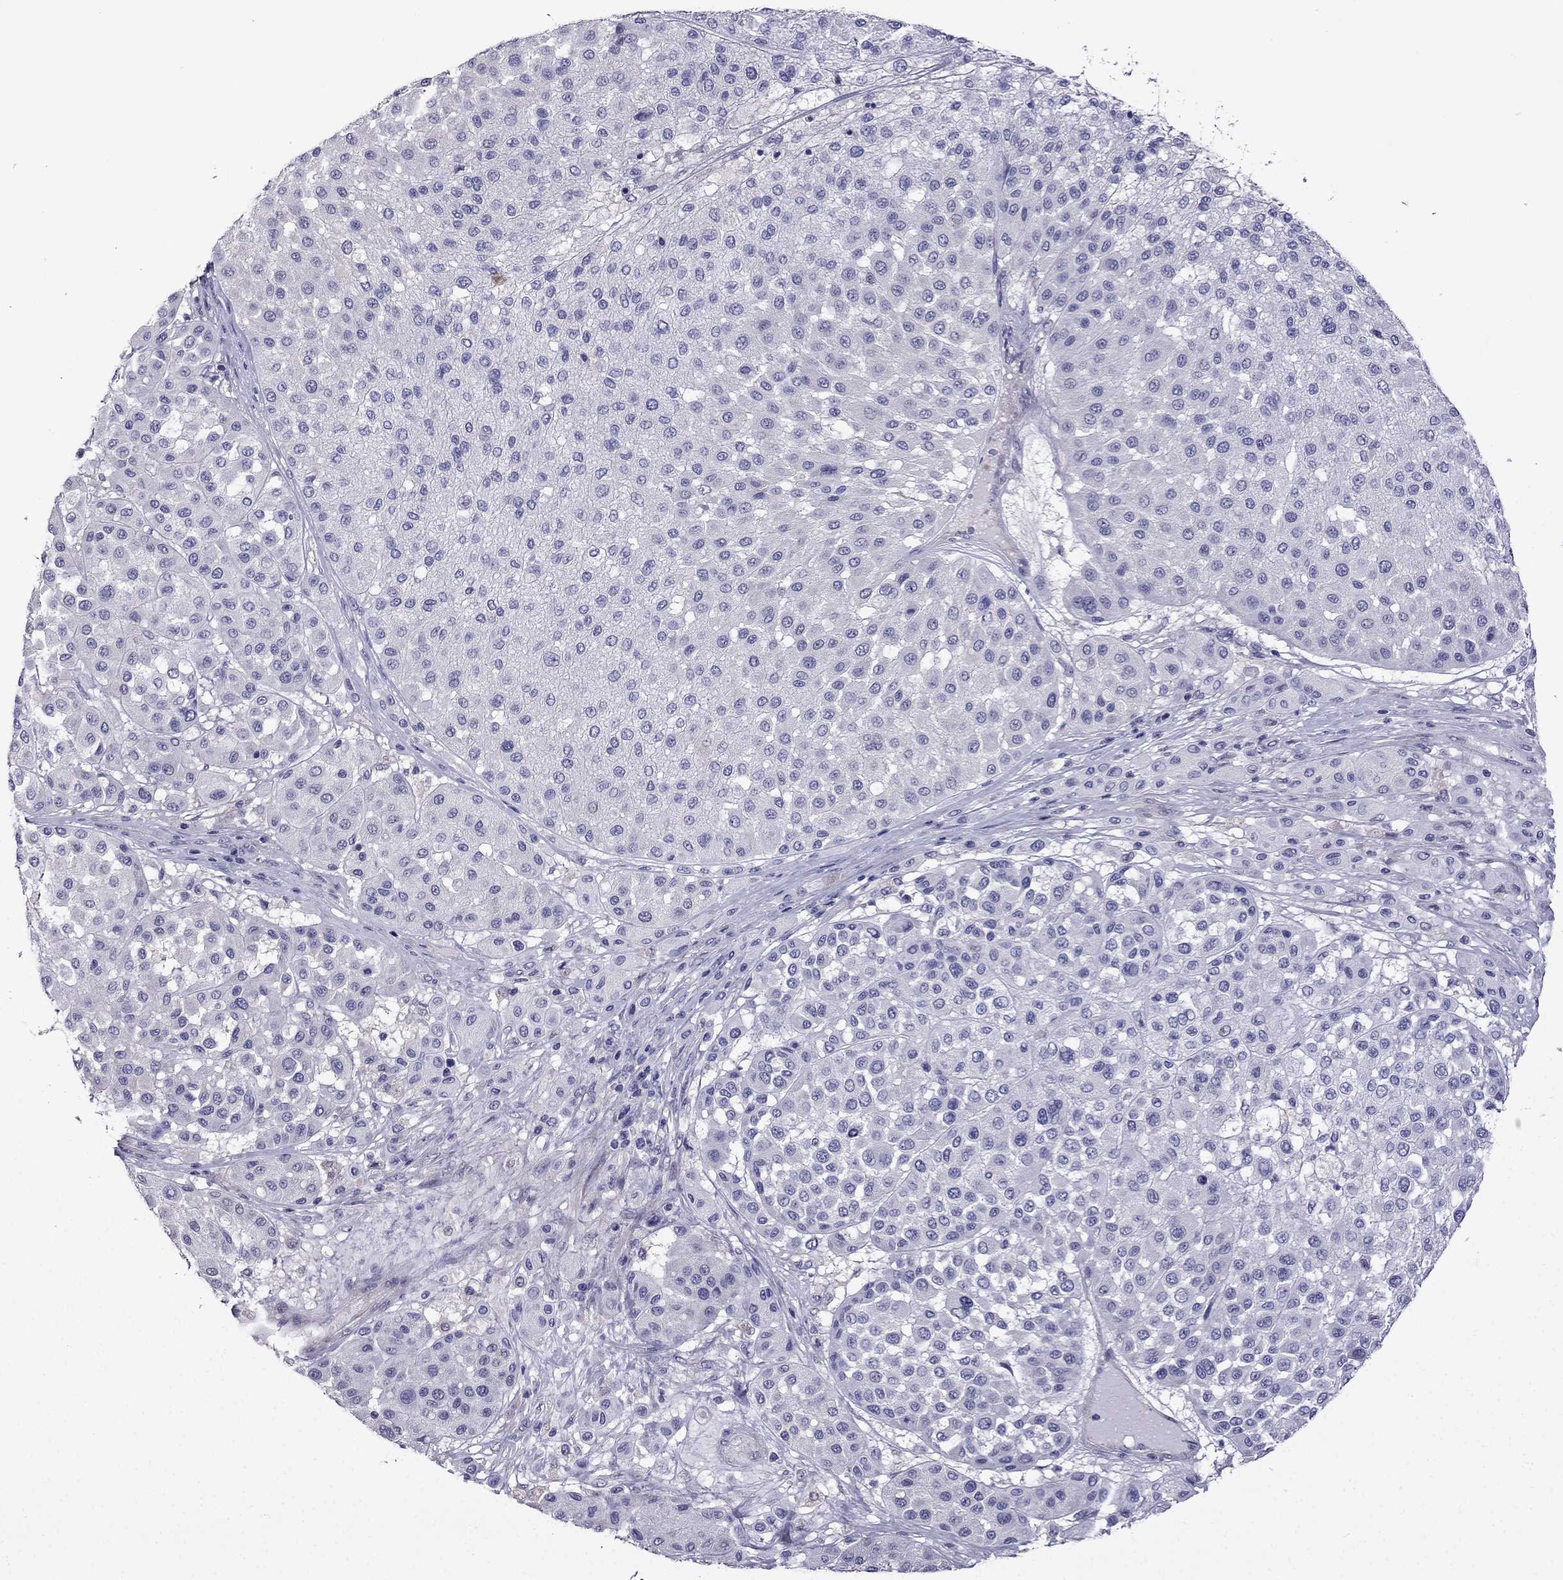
{"staining": {"intensity": "negative", "quantity": "none", "location": "none"}, "tissue": "melanoma", "cell_type": "Tumor cells", "image_type": "cancer", "snomed": [{"axis": "morphology", "description": "Malignant melanoma, Metastatic site"}, {"axis": "topography", "description": "Smooth muscle"}], "caption": "This is an immunohistochemistry (IHC) histopathology image of melanoma. There is no staining in tumor cells.", "gene": "SCNN1D", "patient": {"sex": "male", "age": 41}}